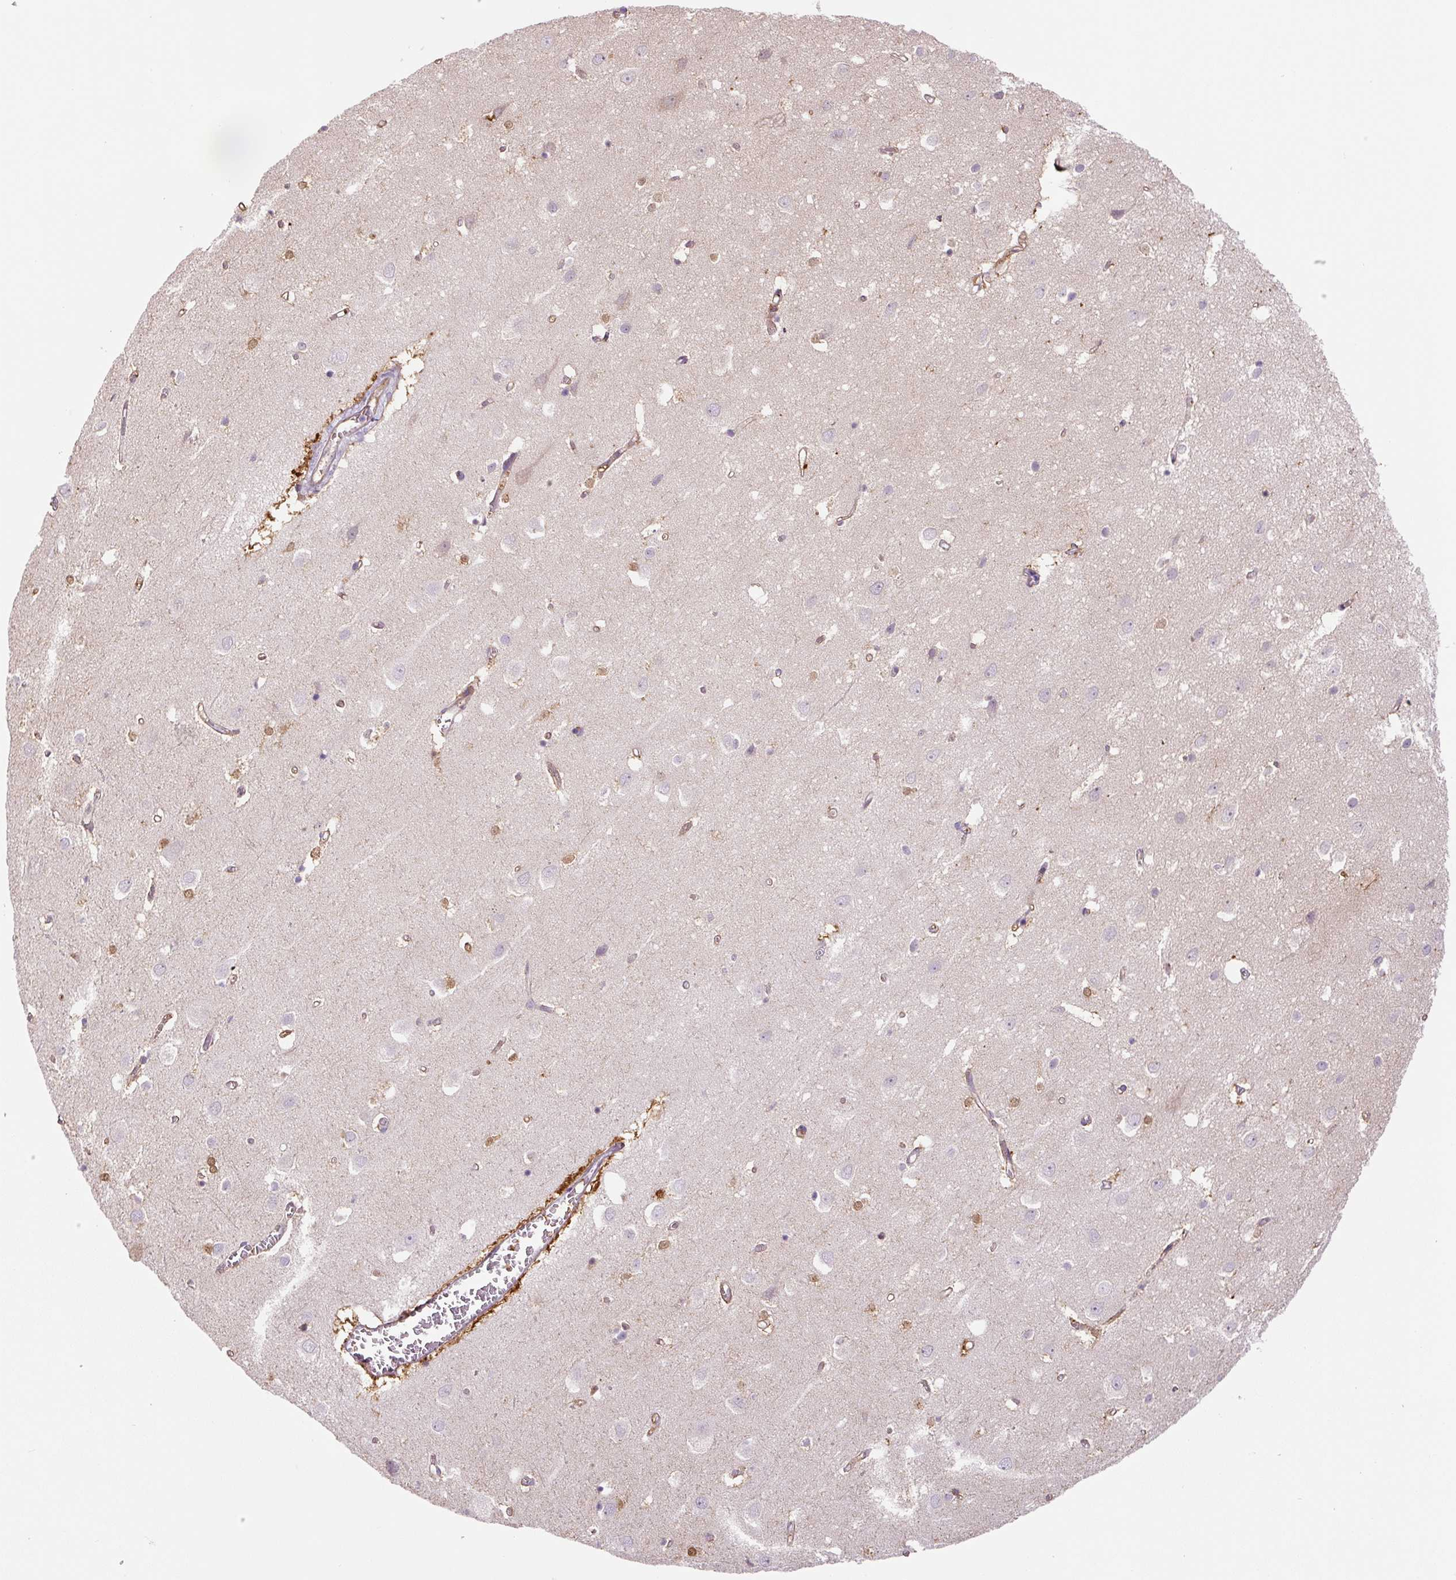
{"staining": {"intensity": "moderate", "quantity": "25%-75%", "location": "cytoplasmic/membranous"}, "tissue": "cerebral cortex", "cell_type": "Endothelial cells", "image_type": "normal", "snomed": [{"axis": "morphology", "description": "Normal tissue, NOS"}, {"axis": "topography", "description": "Cerebral cortex"}], "caption": "High-magnification brightfield microscopy of benign cerebral cortex stained with DAB (brown) and counterstained with hematoxylin (blue). endothelial cells exhibit moderate cytoplasmic/membranous positivity is seen in about25%-75% of cells.", "gene": "SPSB2", "patient": {"sex": "male", "age": 70}}